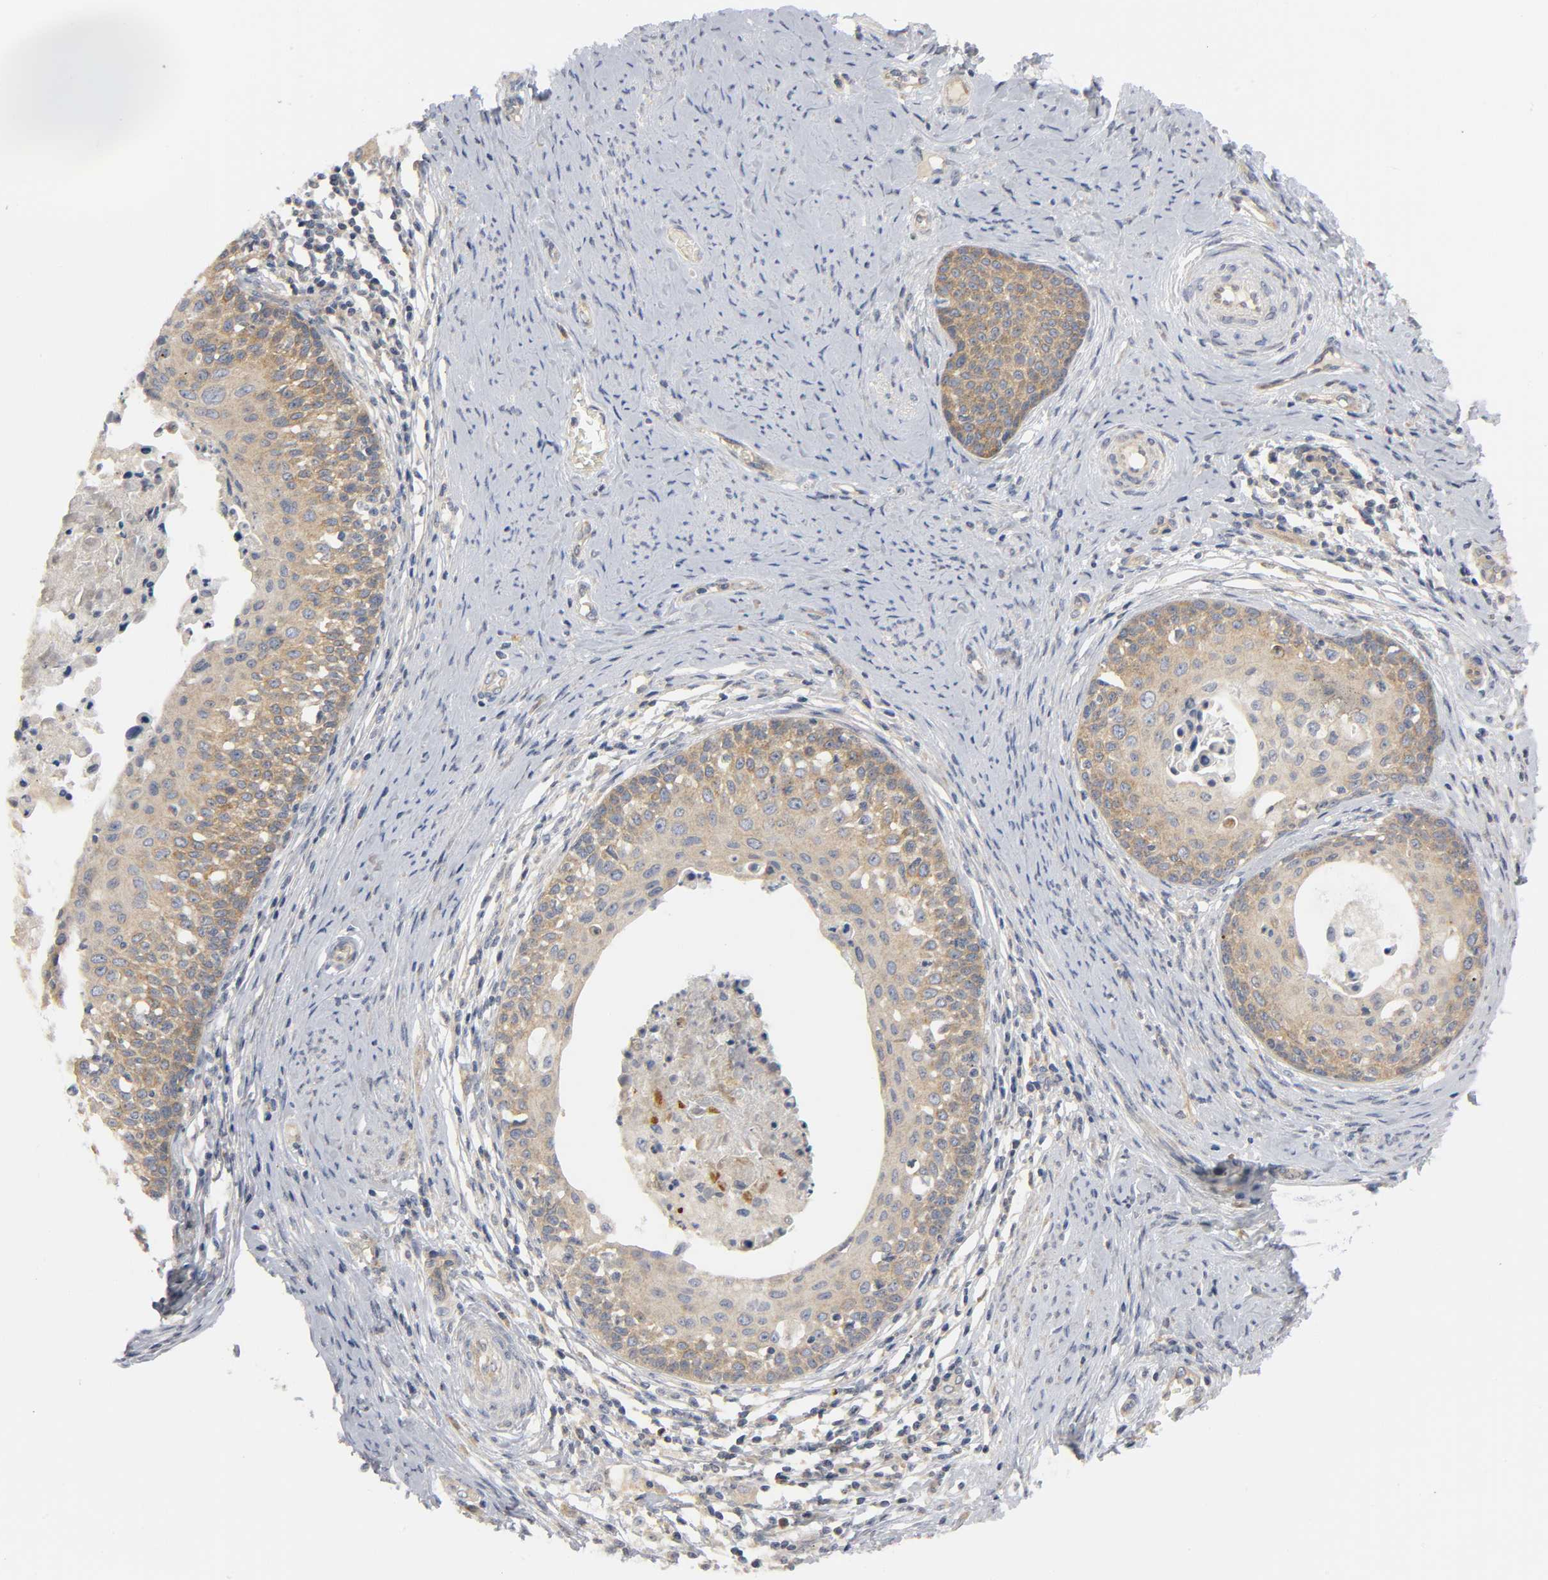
{"staining": {"intensity": "moderate", "quantity": ">75%", "location": "cytoplasmic/membranous"}, "tissue": "cervical cancer", "cell_type": "Tumor cells", "image_type": "cancer", "snomed": [{"axis": "morphology", "description": "Squamous cell carcinoma, NOS"}, {"axis": "morphology", "description": "Adenocarcinoma, NOS"}, {"axis": "topography", "description": "Cervix"}], "caption": "Tumor cells demonstrate medium levels of moderate cytoplasmic/membranous staining in about >75% of cells in human squamous cell carcinoma (cervical).", "gene": "HDAC6", "patient": {"sex": "female", "age": 52}}